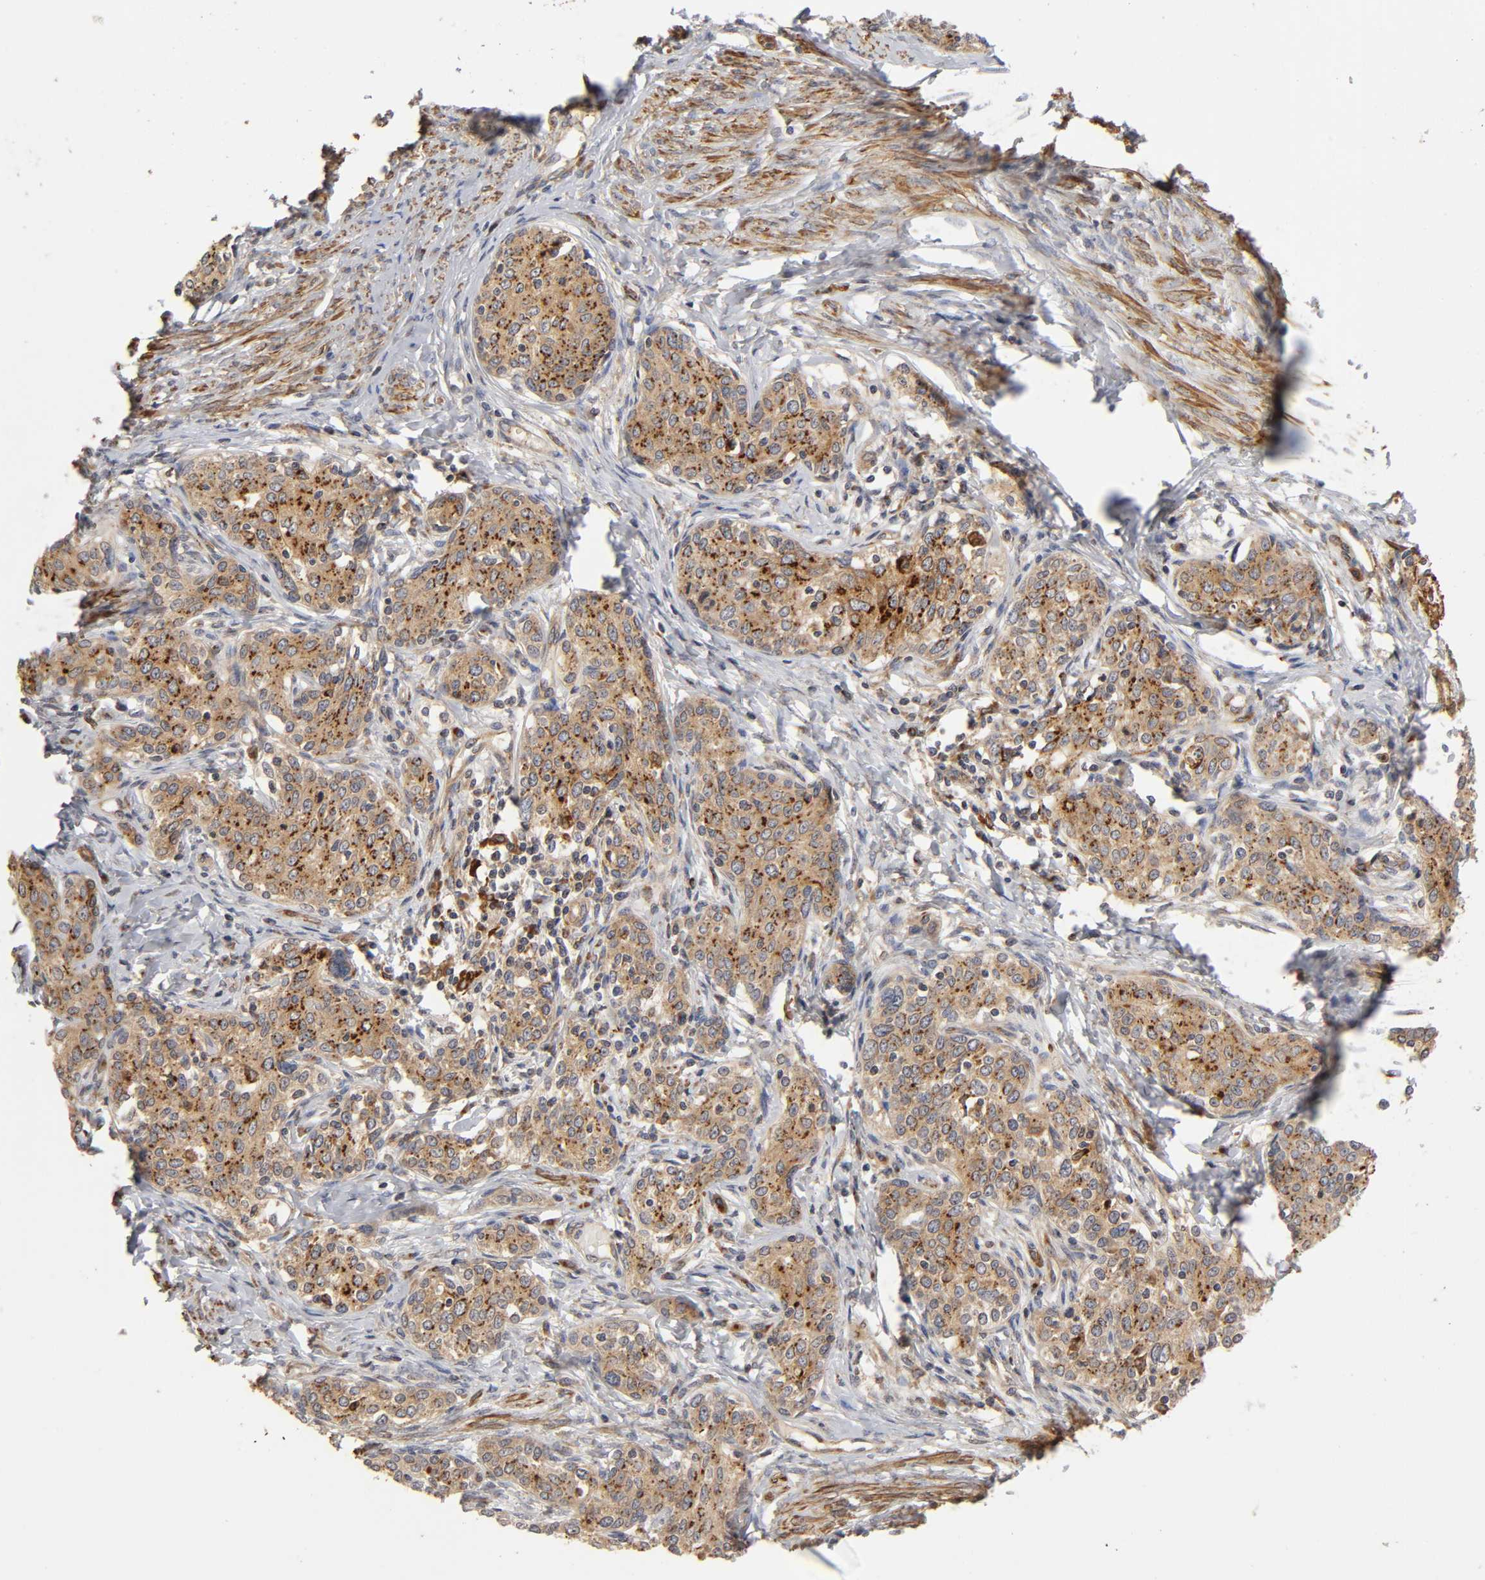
{"staining": {"intensity": "strong", "quantity": ">75%", "location": "cytoplasmic/membranous"}, "tissue": "cervical cancer", "cell_type": "Tumor cells", "image_type": "cancer", "snomed": [{"axis": "morphology", "description": "Squamous cell carcinoma, NOS"}, {"axis": "morphology", "description": "Adenocarcinoma, NOS"}, {"axis": "topography", "description": "Cervix"}], "caption": "This is an image of immunohistochemistry staining of cervical cancer (adenocarcinoma), which shows strong staining in the cytoplasmic/membranous of tumor cells.", "gene": "GNPTG", "patient": {"sex": "female", "age": 52}}